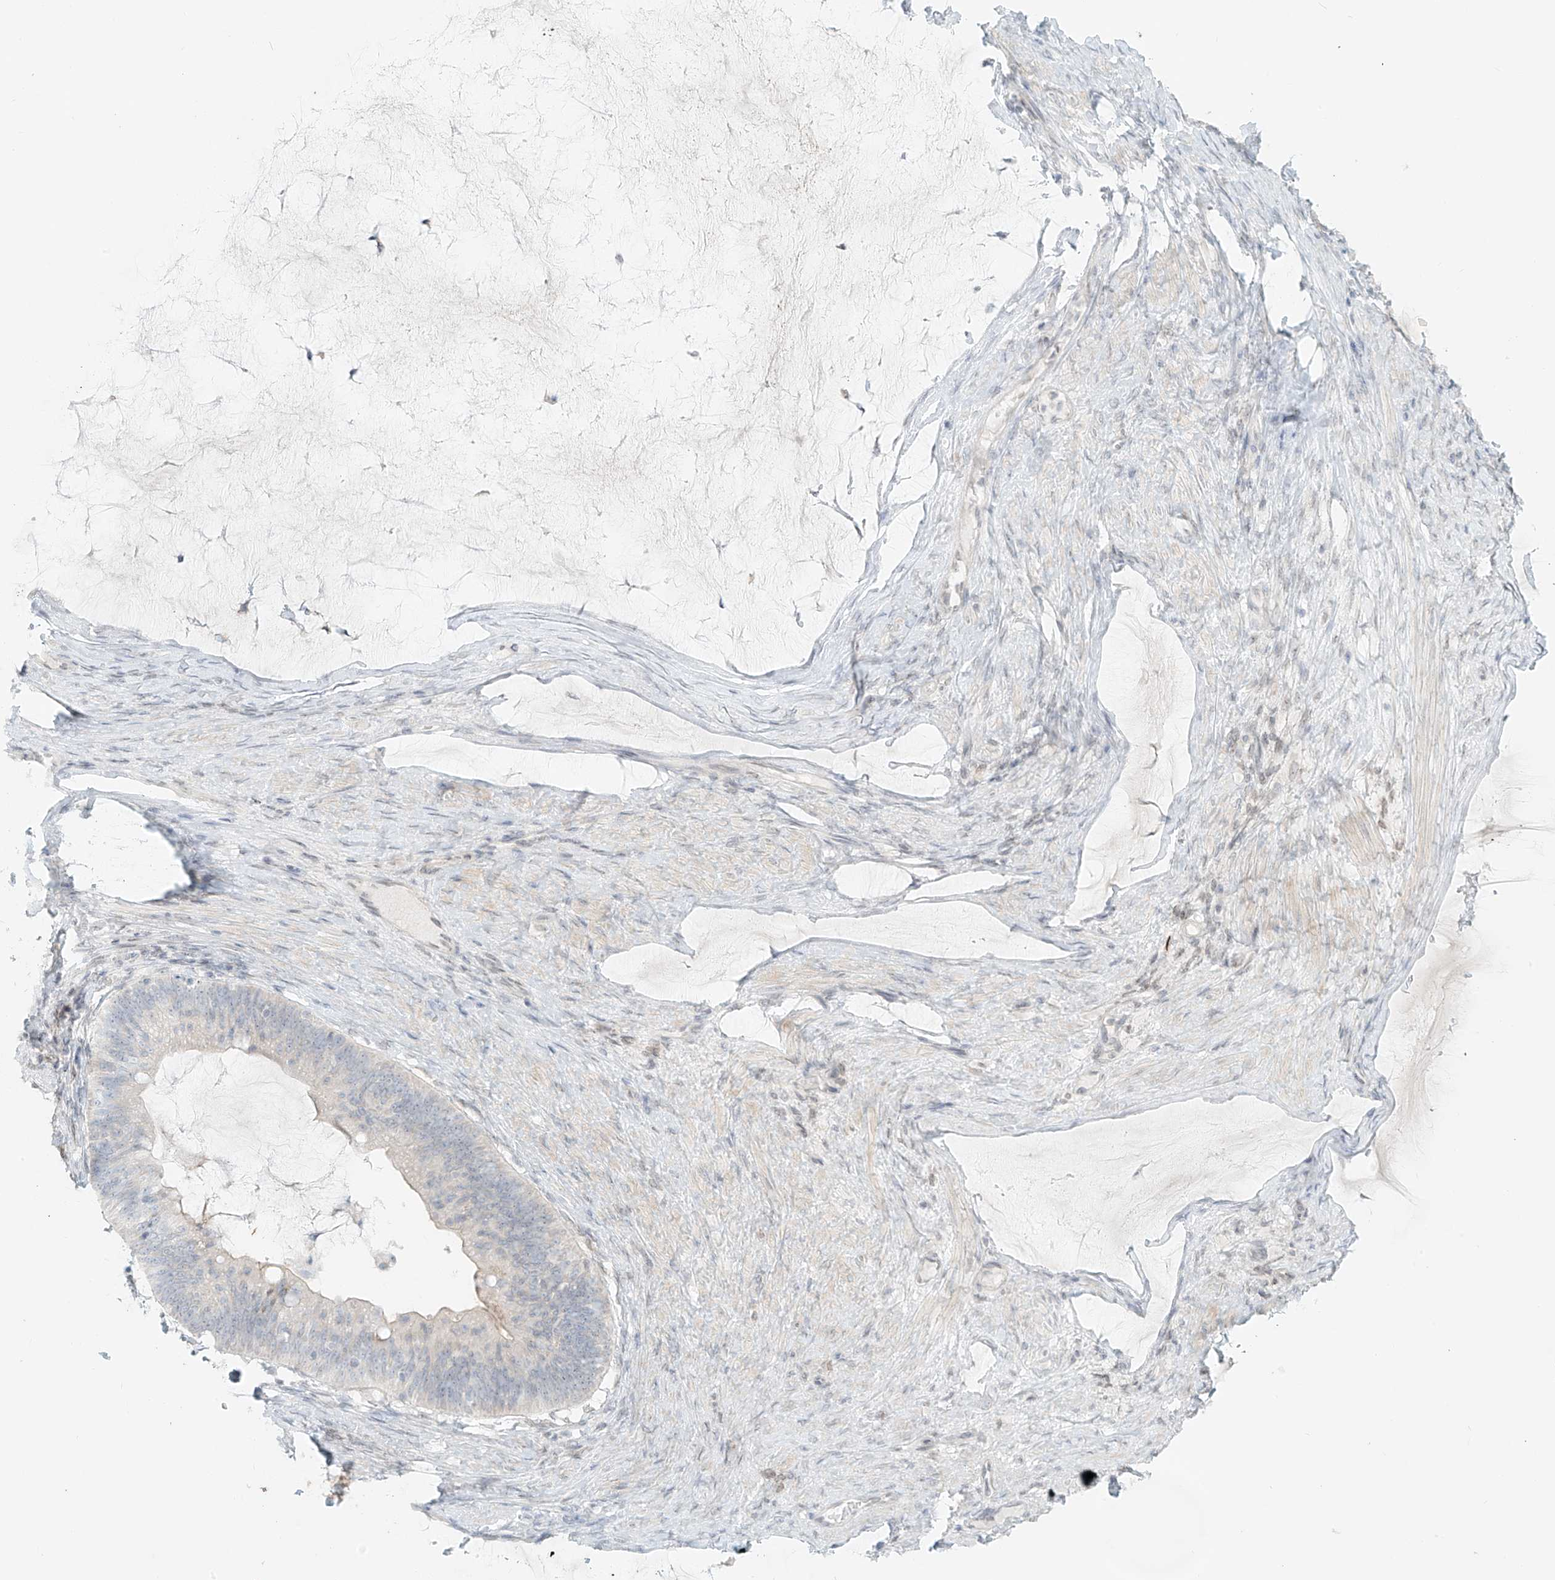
{"staining": {"intensity": "negative", "quantity": "none", "location": "none"}, "tissue": "ovarian cancer", "cell_type": "Tumor cells", "image_type": "cancer", "snomed": [{"axis": "morphology", "description": "Cystadenocarcinoma, mucinous, NOS"}, {"axis": "topography", "description": "Ovary"}], "caption": "Immunohistochemistry micrograph of ovarian cancer (mucinous cystadenocarcinoma) stained for a protein (brown), which shows no expression in tumor cells.", "gene": "OSBPL7", "patient": {"sex": "female", "age": 61}}